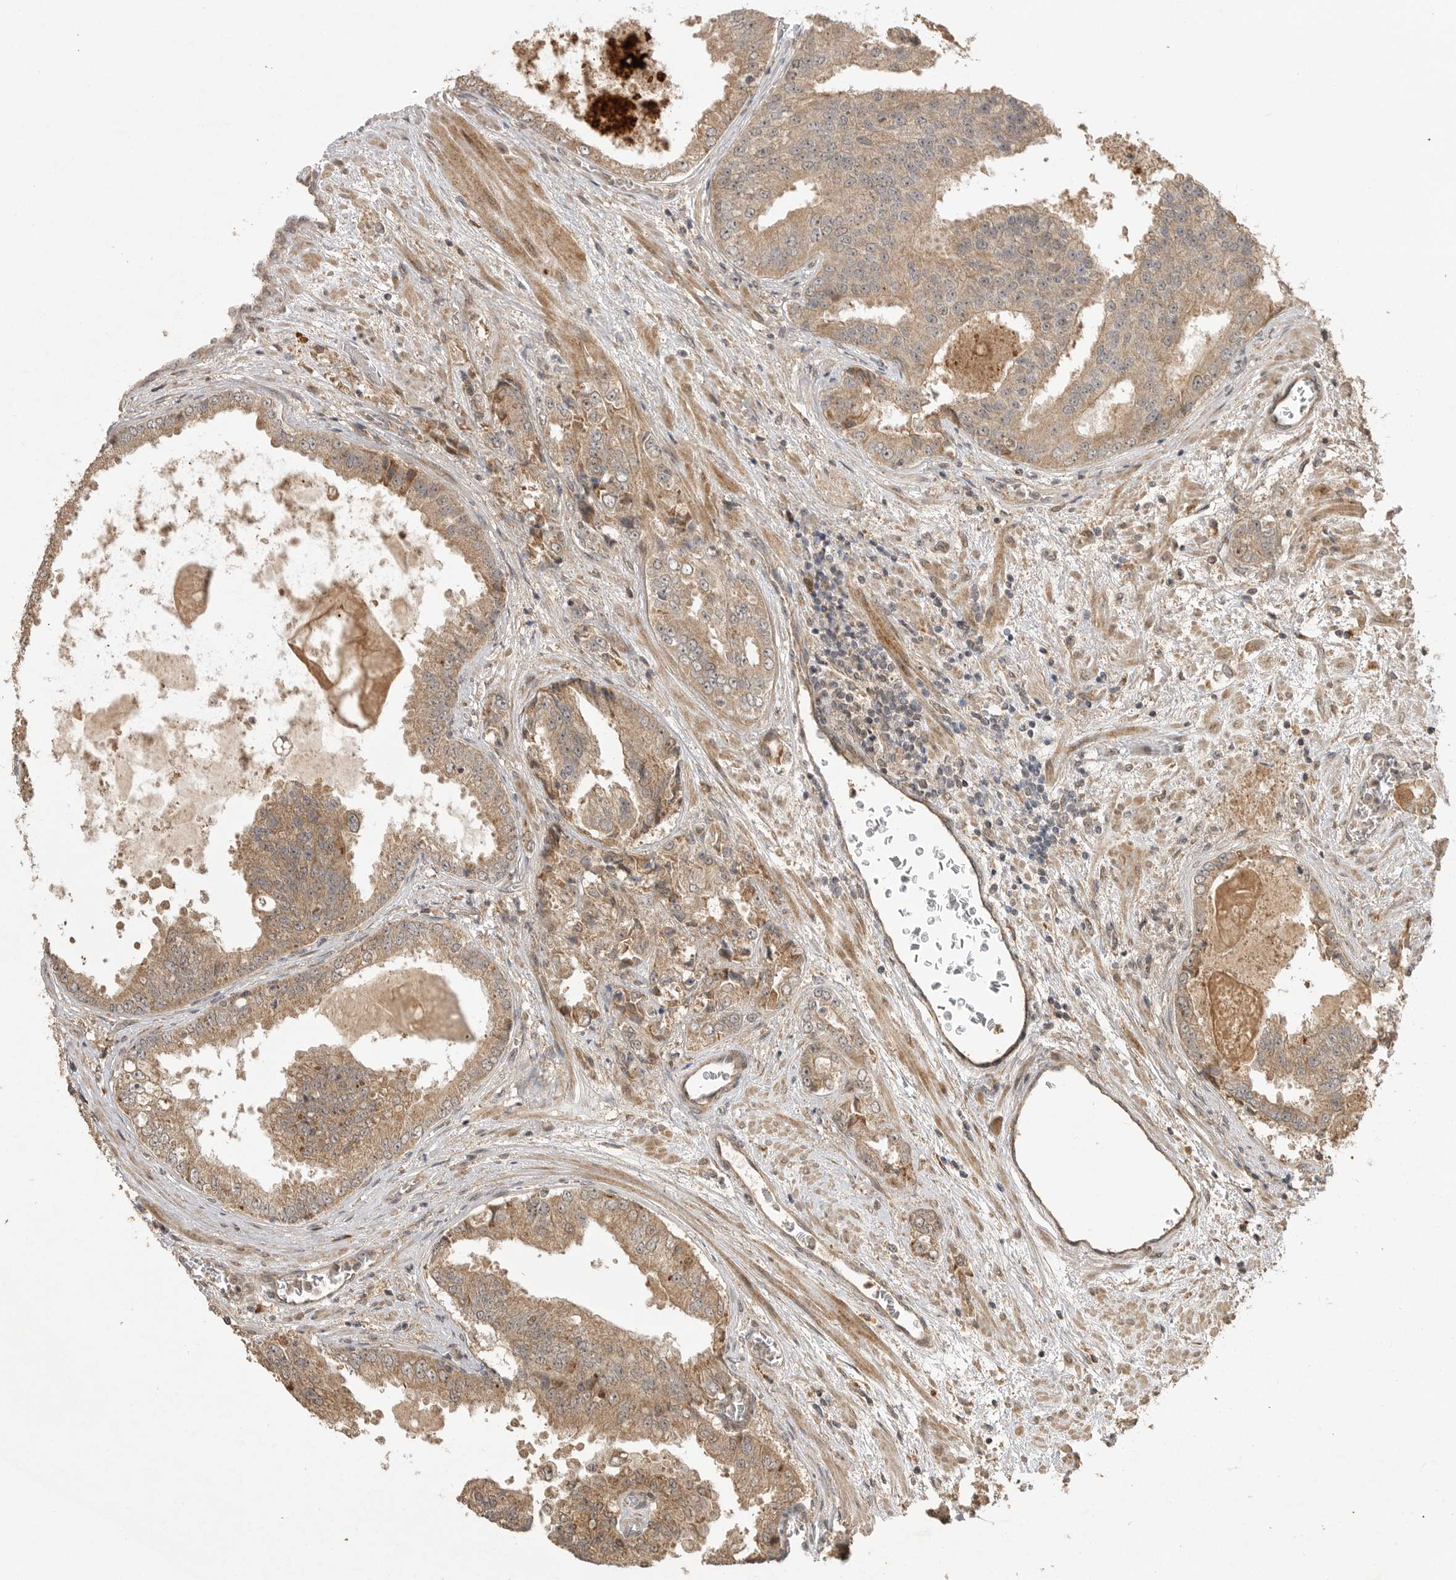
{"staining": {"intensity": "moderate", "quantity": ">75%", "location": "cytoplasmic/membranous"}, "tissue": "prostate cancer", "cell_type": "Tumor cells", "image_type": "cancer", "snomed": [{"axis": "morphology", "description": "Adenocarcinoma, High grade"}, {"axis": "topography", "description": "Prostate"}], "caption": "Immunohistochemical staining of human prostate cancer (high-grade adenocarcinoma) reveals moderate cytoplasmic/membranous protein staining in about >75% of tumor cells.", "gene": "BOC", "patient": {"sex": "male", "age": 58}}